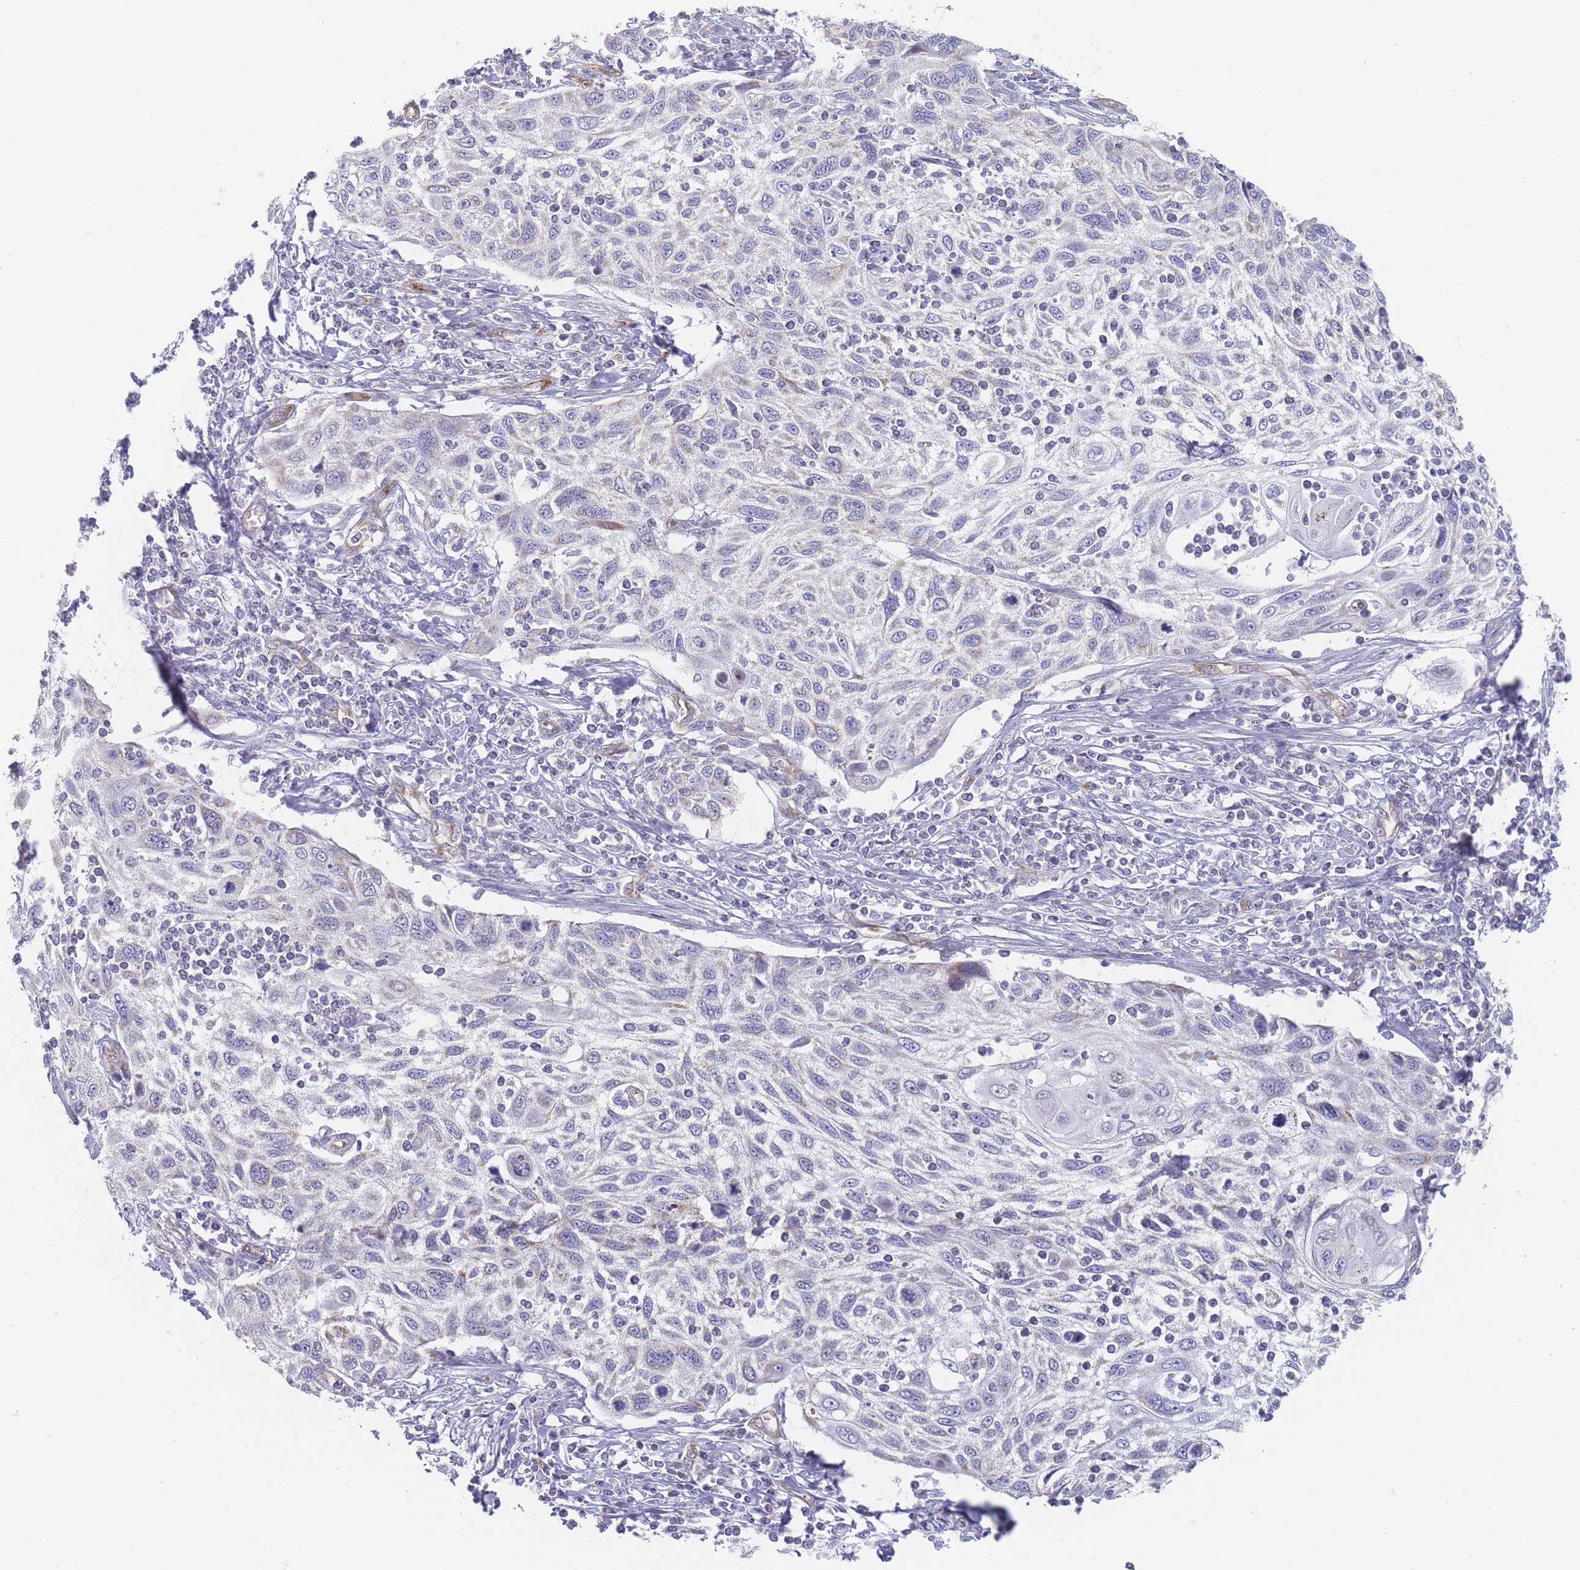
{"staining": {"intensity": "negative", "quantity": "none", "location": "none"}, "tissue": "cervical cancer", "cell_type": "Tumor cells", "image_type": "cancer", "snomed": [{"axis": "morphology", "description": "Squamous cell carcinoma, NOS"}, {"axis": "topography", "description": "Cervix"}], "caption": "The micrograph reveals no significant expression in tumor cells of cervical cancer.", "gene": "MAP1S", "patient": {"sex": "female", "age": 70}}